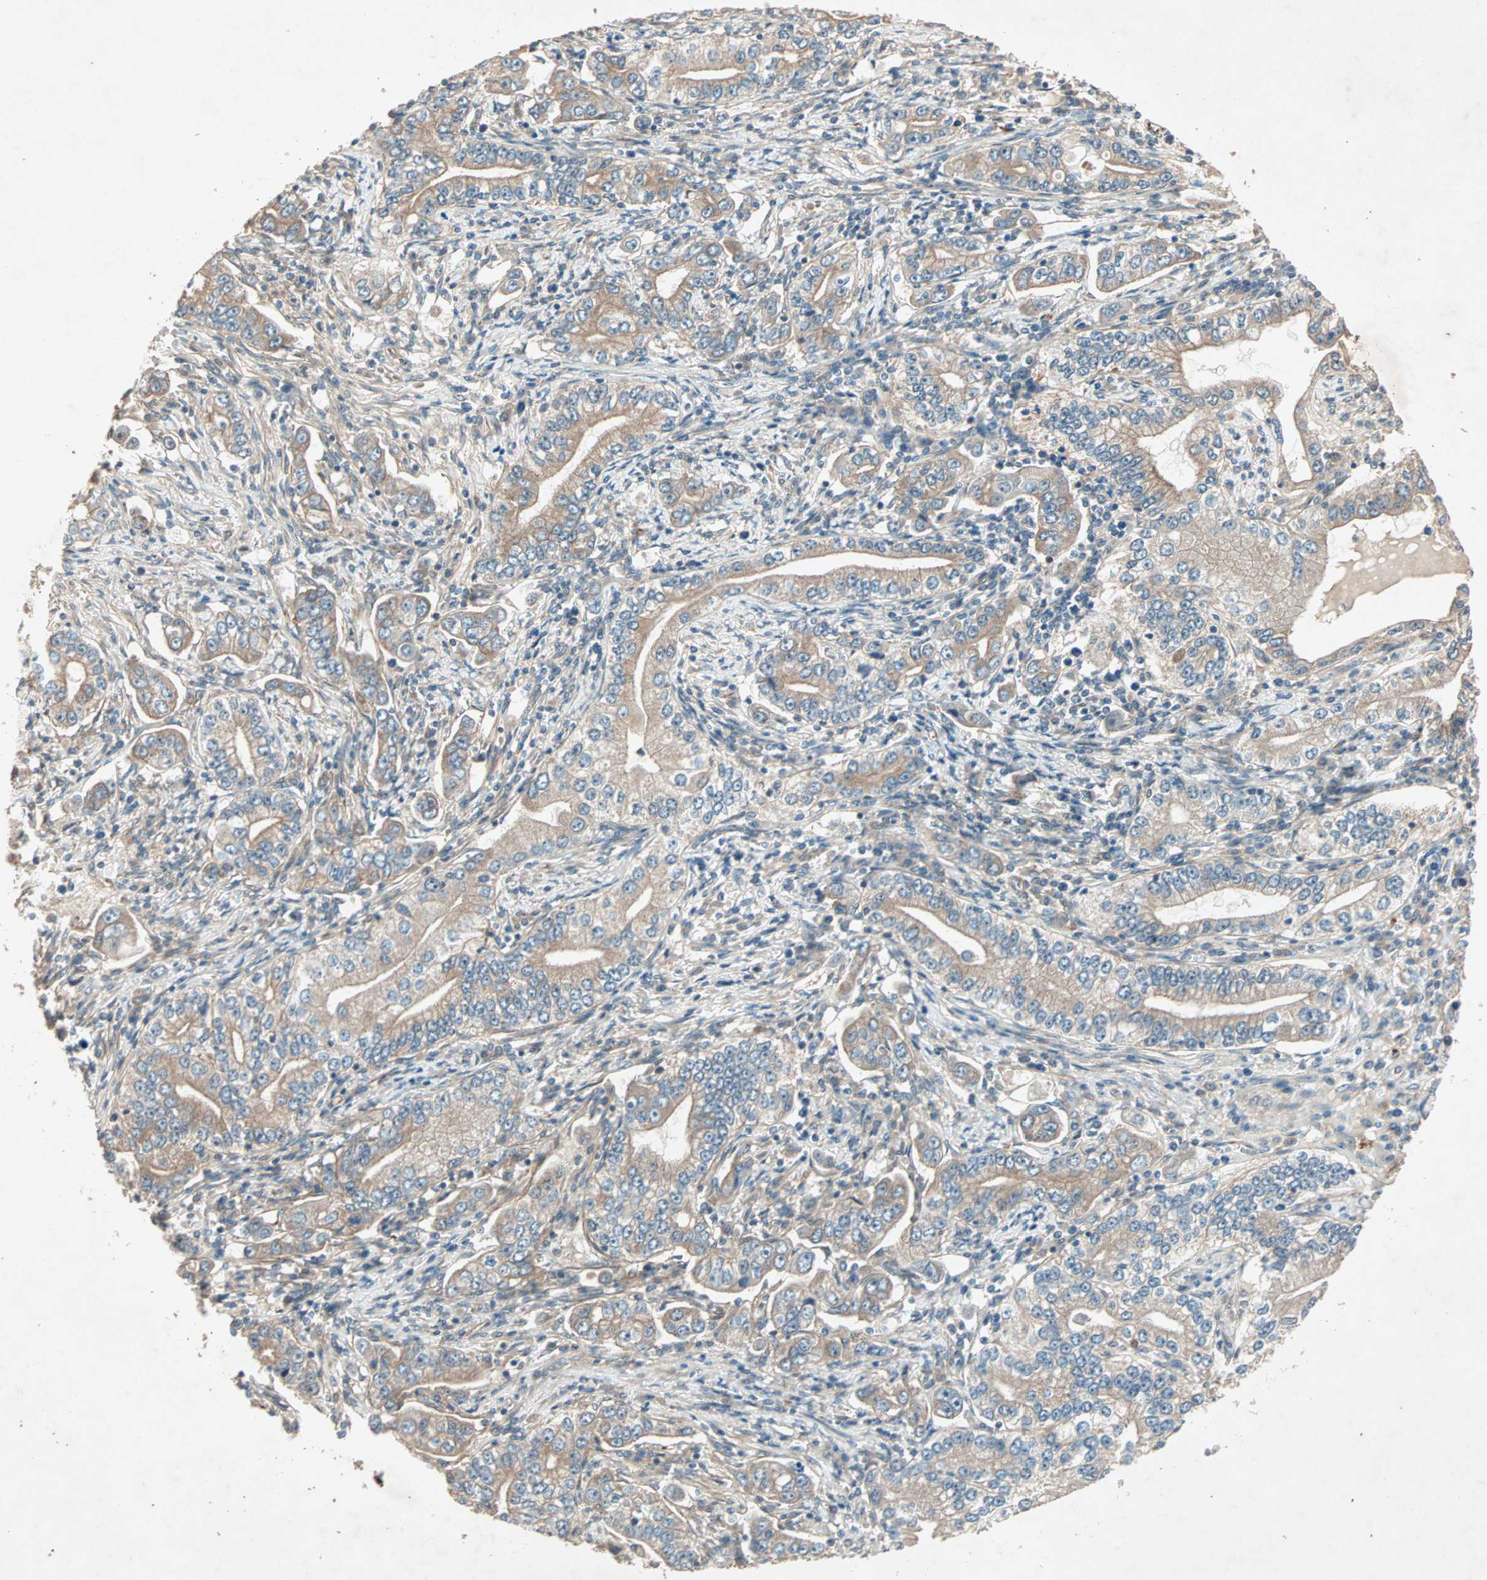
{"staining": {"intensity": "weak", "quantity": "25%-75%", "location": "cytoplasmic/membranous"}, "tissue": "stomach cancer", "cell_type": "Tumor cells", "image_type": "cancer", "snomed": [{"axis": "morphology", "description": "Adenocarcinoma, NOS"}, {"axis": "topography", "description": "Stomach, lower"}], "caption": "This is a micrograph of IHC staining of stomach cancer (adenocarcinoma), which shows weak positivity in the cytoplasmic/membranous of tumor cells.", "gene": "SDSL", "patient": {"sex": "female", "age": 72}}